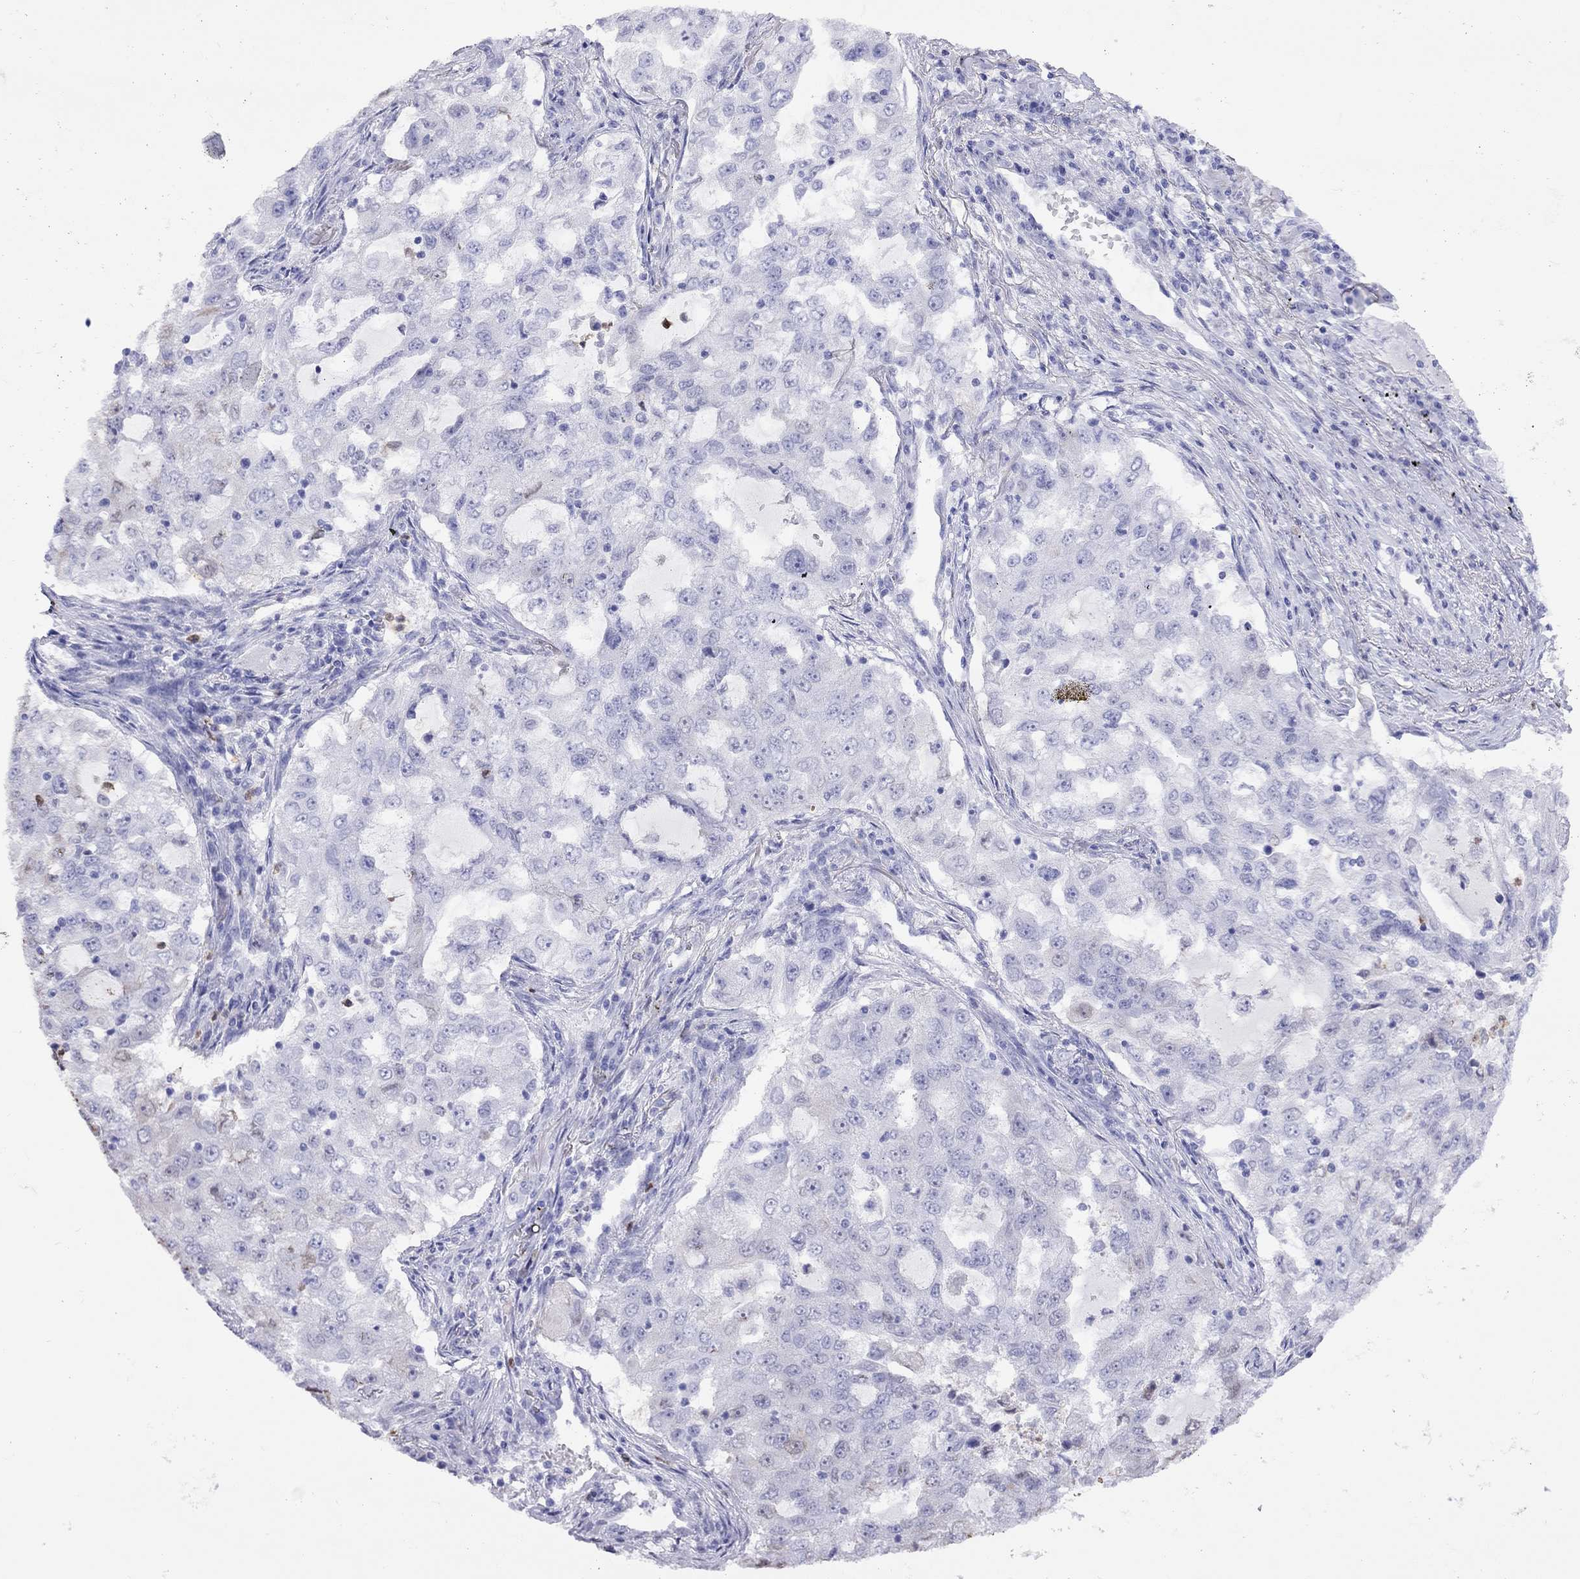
{"staining": {"intensity": "negative", "quantity": "none", "location": "none"}, "tissue": "lung cancer", "cell_type": "Tumor cells", "image_type": "cancer", "snomed": [{"axis": "morphology", "description": "Adenocarcinoma, NOS"}, {"axis": "topography", "description": "Lung"}], "caption": "The photomicrograph demonstrates no significant positivity in tumor cells of lung cancer.", "gene": "SLAMF1", "patient": {"sex": "female", "age": 61}}